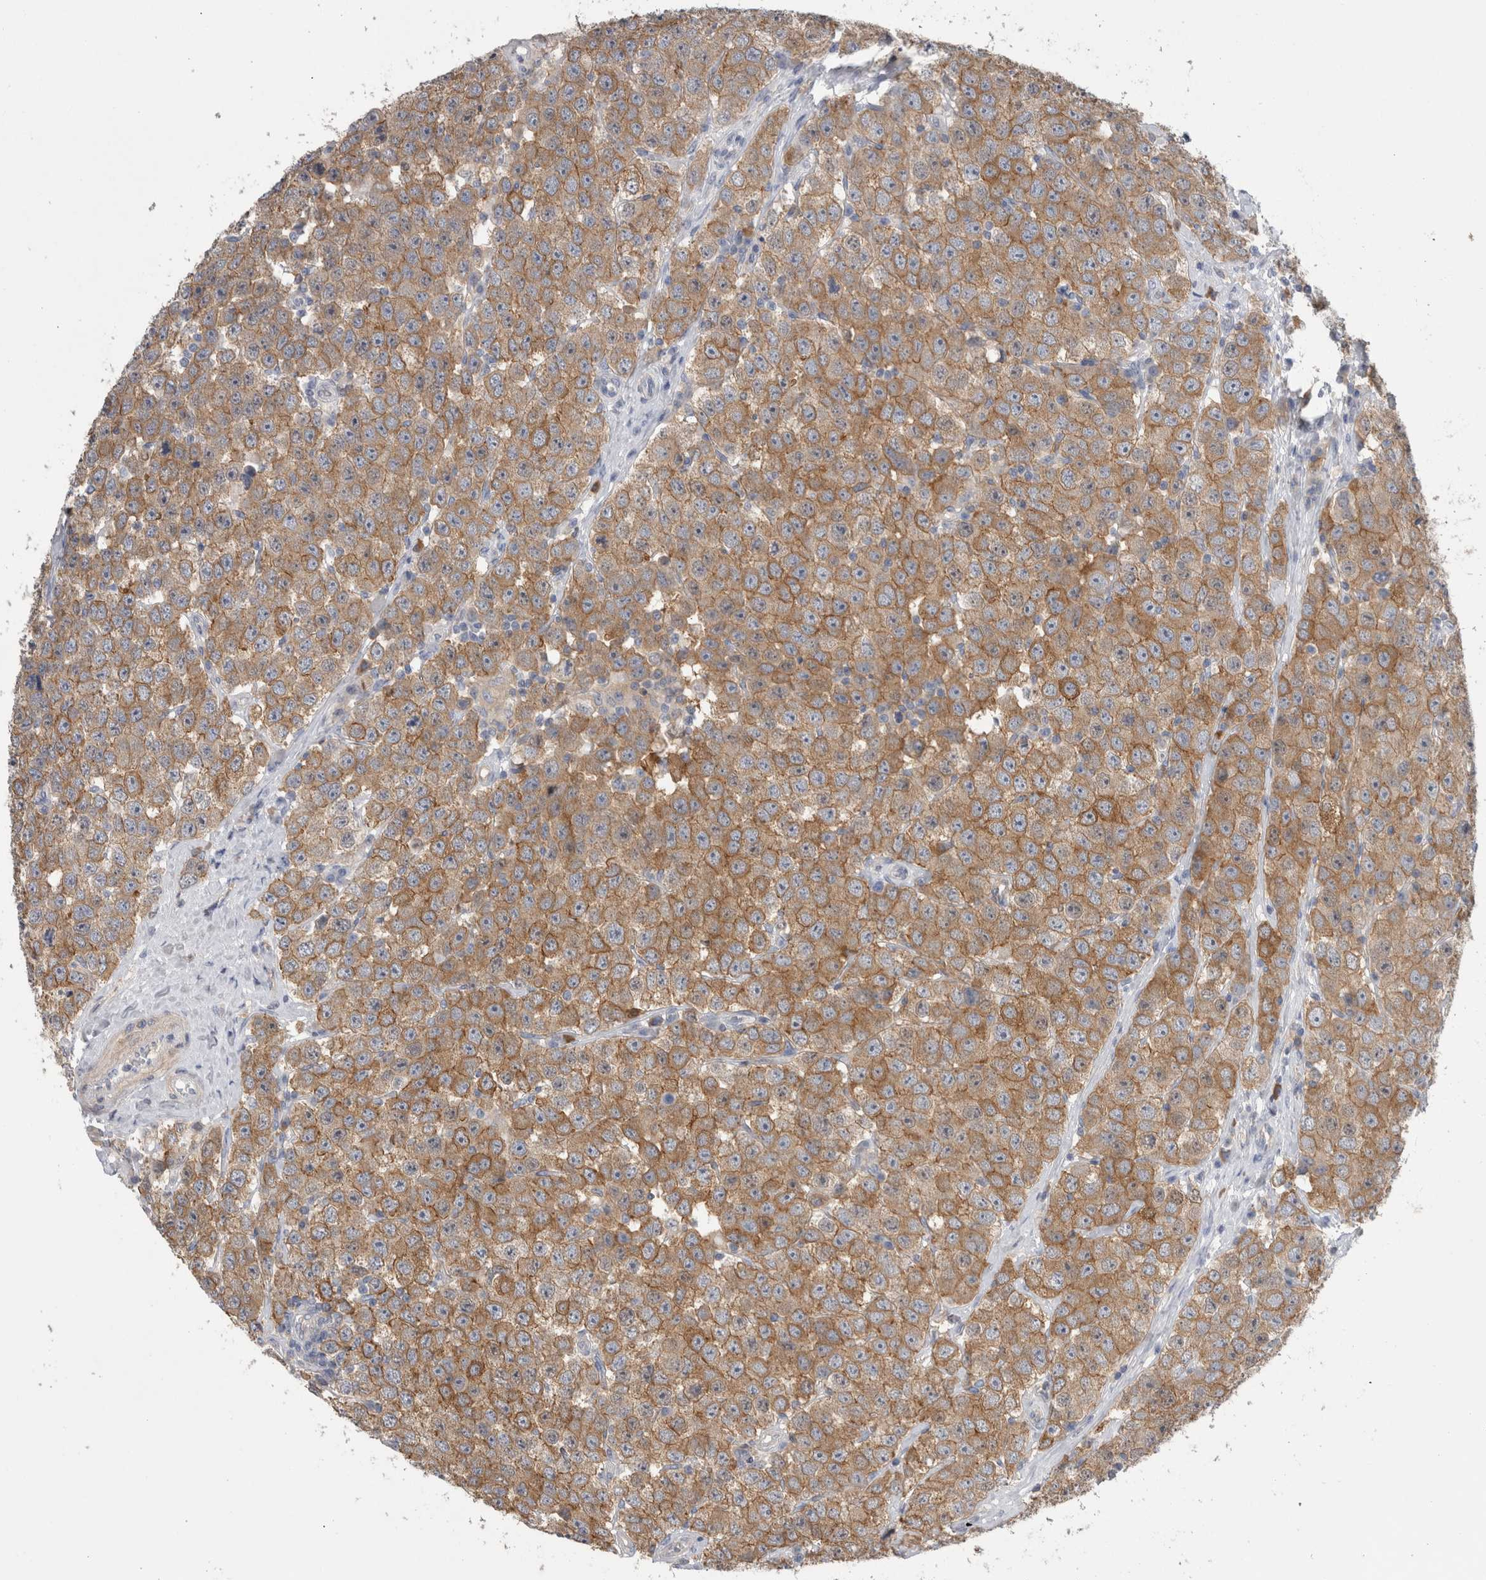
{"staining": {"intensity": "moderate", "quantity": ">75%", "location": "cytoplasmic/membranous"}, "tissue": "testis cancer", "cell_type": "Tumor cells", "image_type": "cancer", "snomed": [{"axis": "morphology", "description": "Seminoma, NOS"}, {"axis": "morphology", "description": "Carcinoma, Embryonal, NOS"}, {"axis": "topography", "description": "Testis"}], "caption": "Moderate cytoplasmic/membranous protein positivity is seen in approximately >75% of tumor cells in seminoma (testis).", "gene": "SCRN1", "patient": {"sex": "male", "age": 28}}